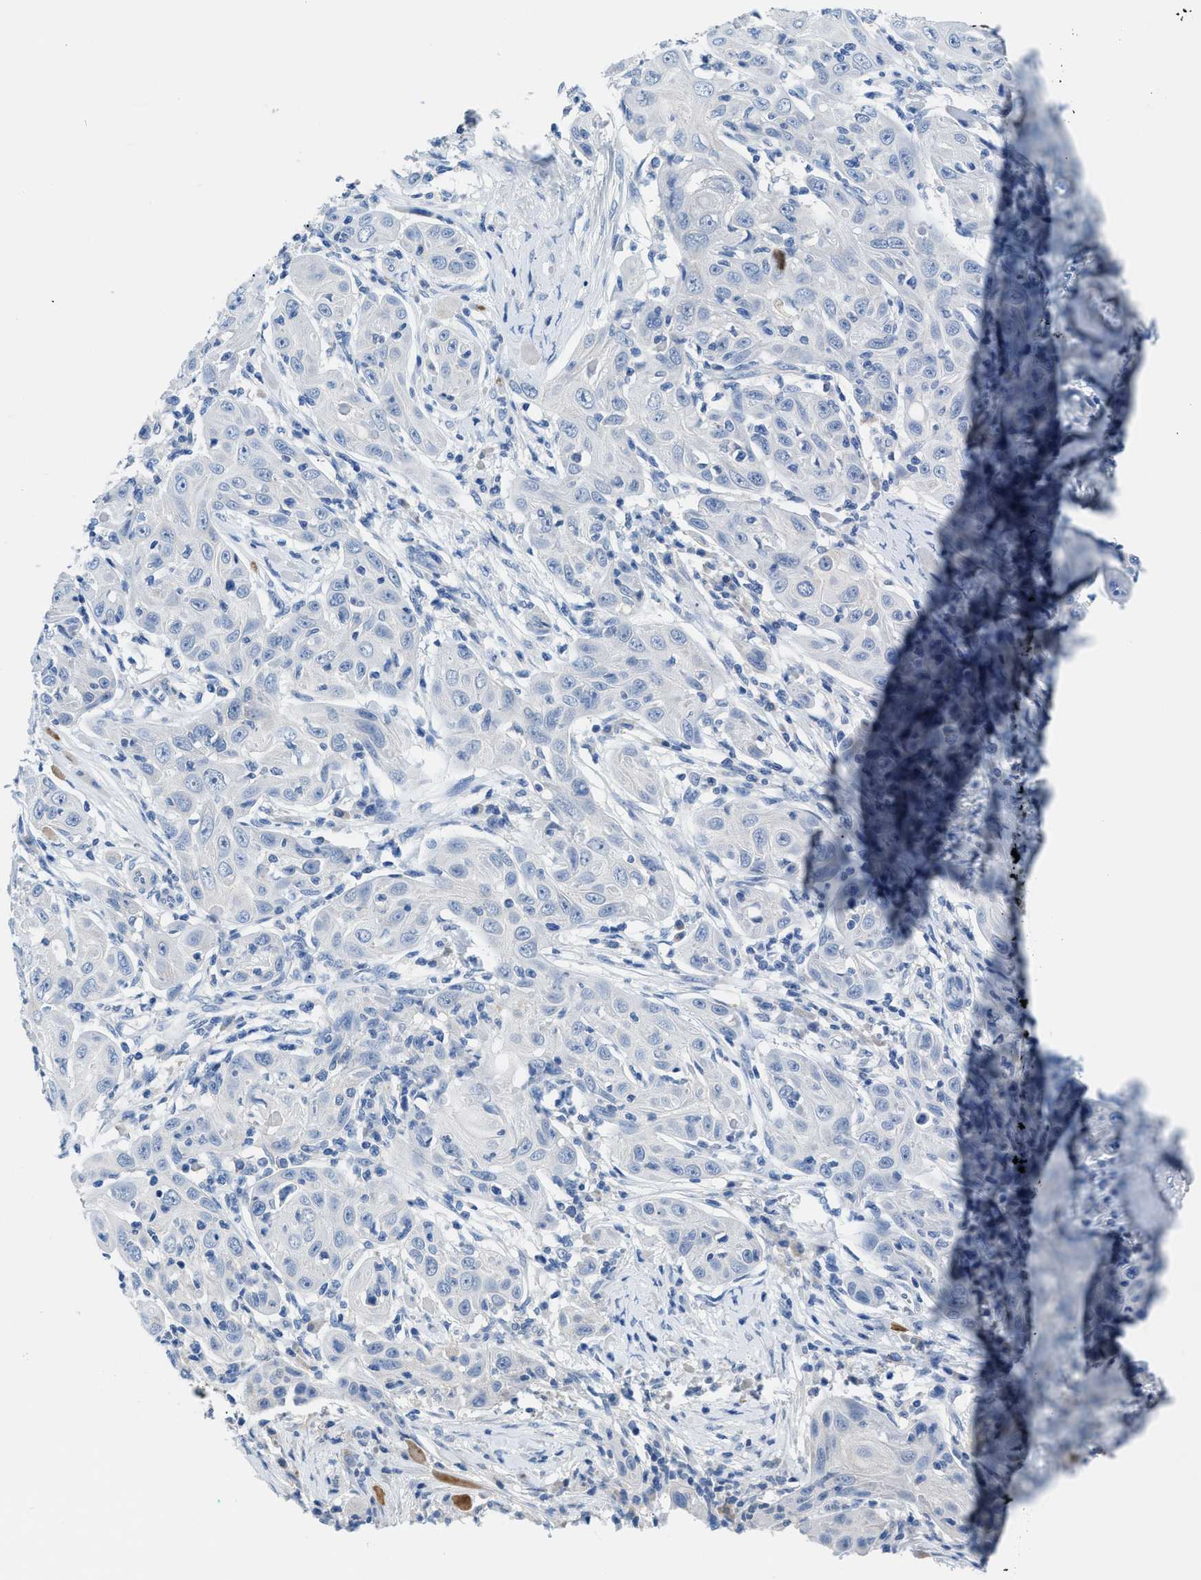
{"staining": {"intensity": "negative", "quantity": "none", "location": "none"}, "tissue": "skin cancer", "cell_type": "Tumor cells", "image_type": "cancer", "snomed": [{"axis": "morphology", "description": "Squamous cell carcinoma, NOS"}, {"axis": "topography", "description": "Skin"}], "caption": "Skin squamous cell carcinoma was stained to show a protein in brown. There is no significant staining in tumor cells.", "gene": "SLC10A6", "patient": {"sex": "female", "age": 88}}